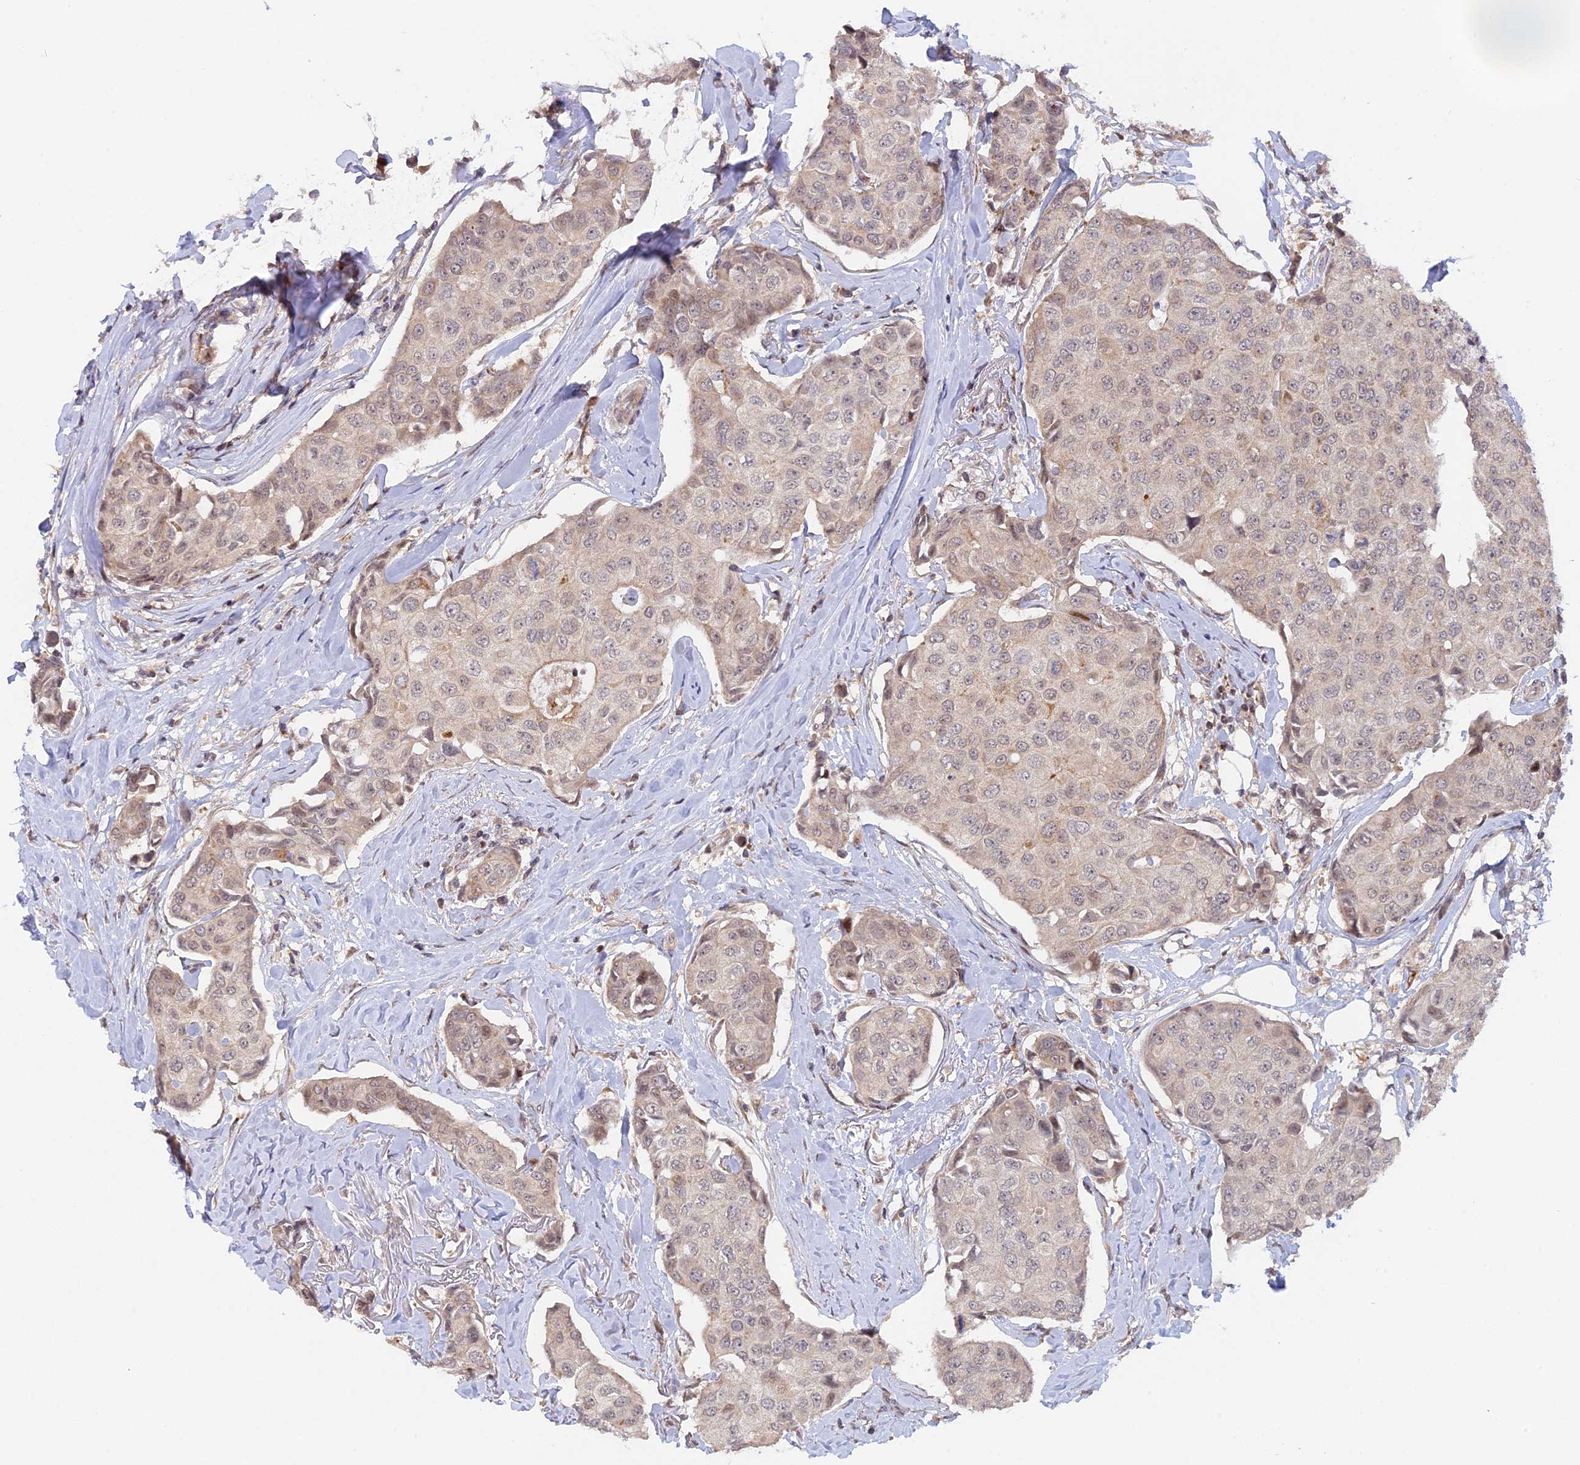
{"staining": {"intensity": "weak", "quantity": "<25%", "location": "nuclear"}, "tissue": "breast cancer", "cell_type": "Tumor cells", "image_type": "cancer", "snomed": [{"axis": "morphology", "description": "Duct carcinoma"}, {"axis": "topography", "description": "Breast"}], "caption": "The photomicrograph exhibits no significant positivity in tumor cells of breast cancer (intraductal carcinoma). (Stains: DAB (3,3'-diaminobenzidine) immunohistochemistry with hematoxylin counter stain, Microscopy: brightfield microscopy at high magnification).", "gene": "GSKIP", "patient": {"sex": "female", "age": 80}}